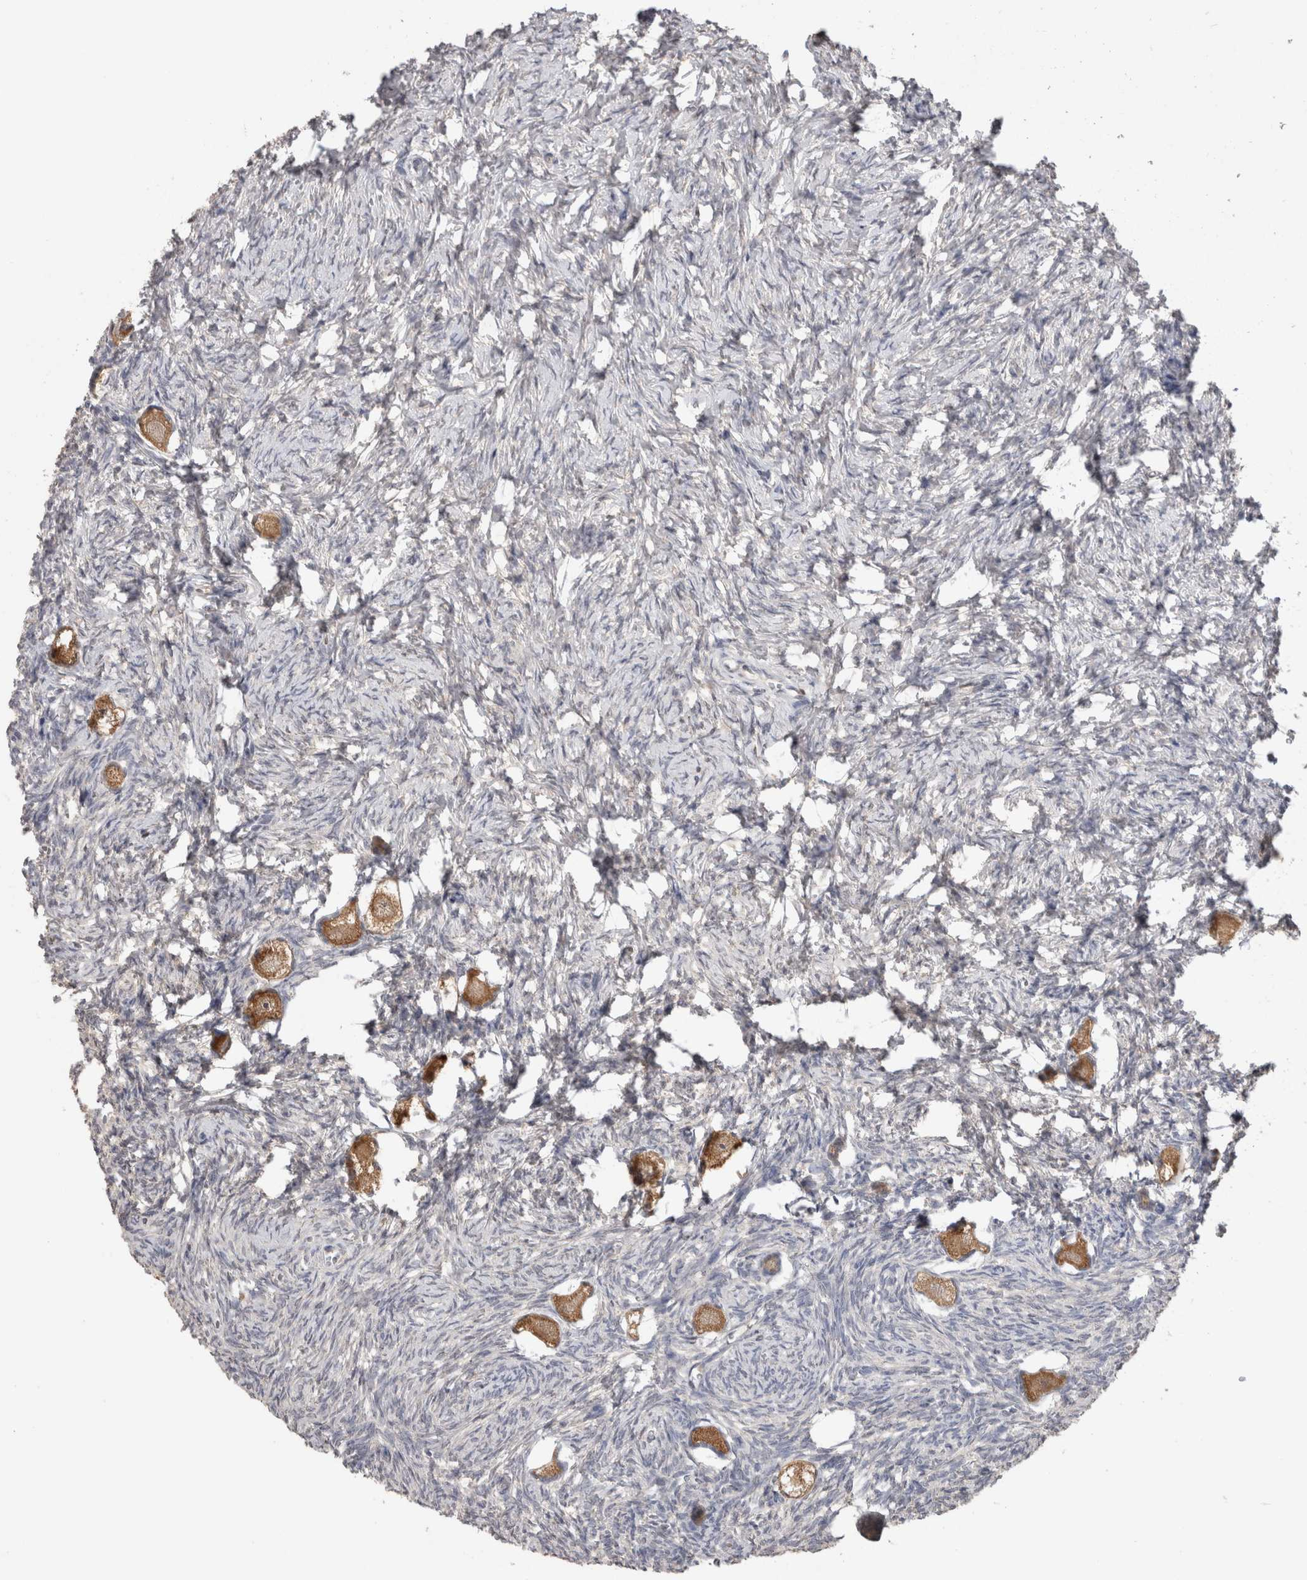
{"staining": {"intensity": "moderate", "quantity": ">75%", "location": "cytoplasmic/membranous"}, "tissue": "ovary", "cell_type": "Follicle cells", "image_type": "normal", "snomed": [{"axis": "morphology", "description": "Normal tissue, NOS"}, {"axis": "topography", "description": "Ovary"}], "caption": "Brown immunohistochemical staining in unremarkable human ovary reveals moderate cytoplasmic/membranous expression in about >75% of follicle cells. The protein of interest is shown in brown color, while the nuclei are stained blue.", "gene": "PPP3CC", "patient": {"sex": "female", "age": 27}}